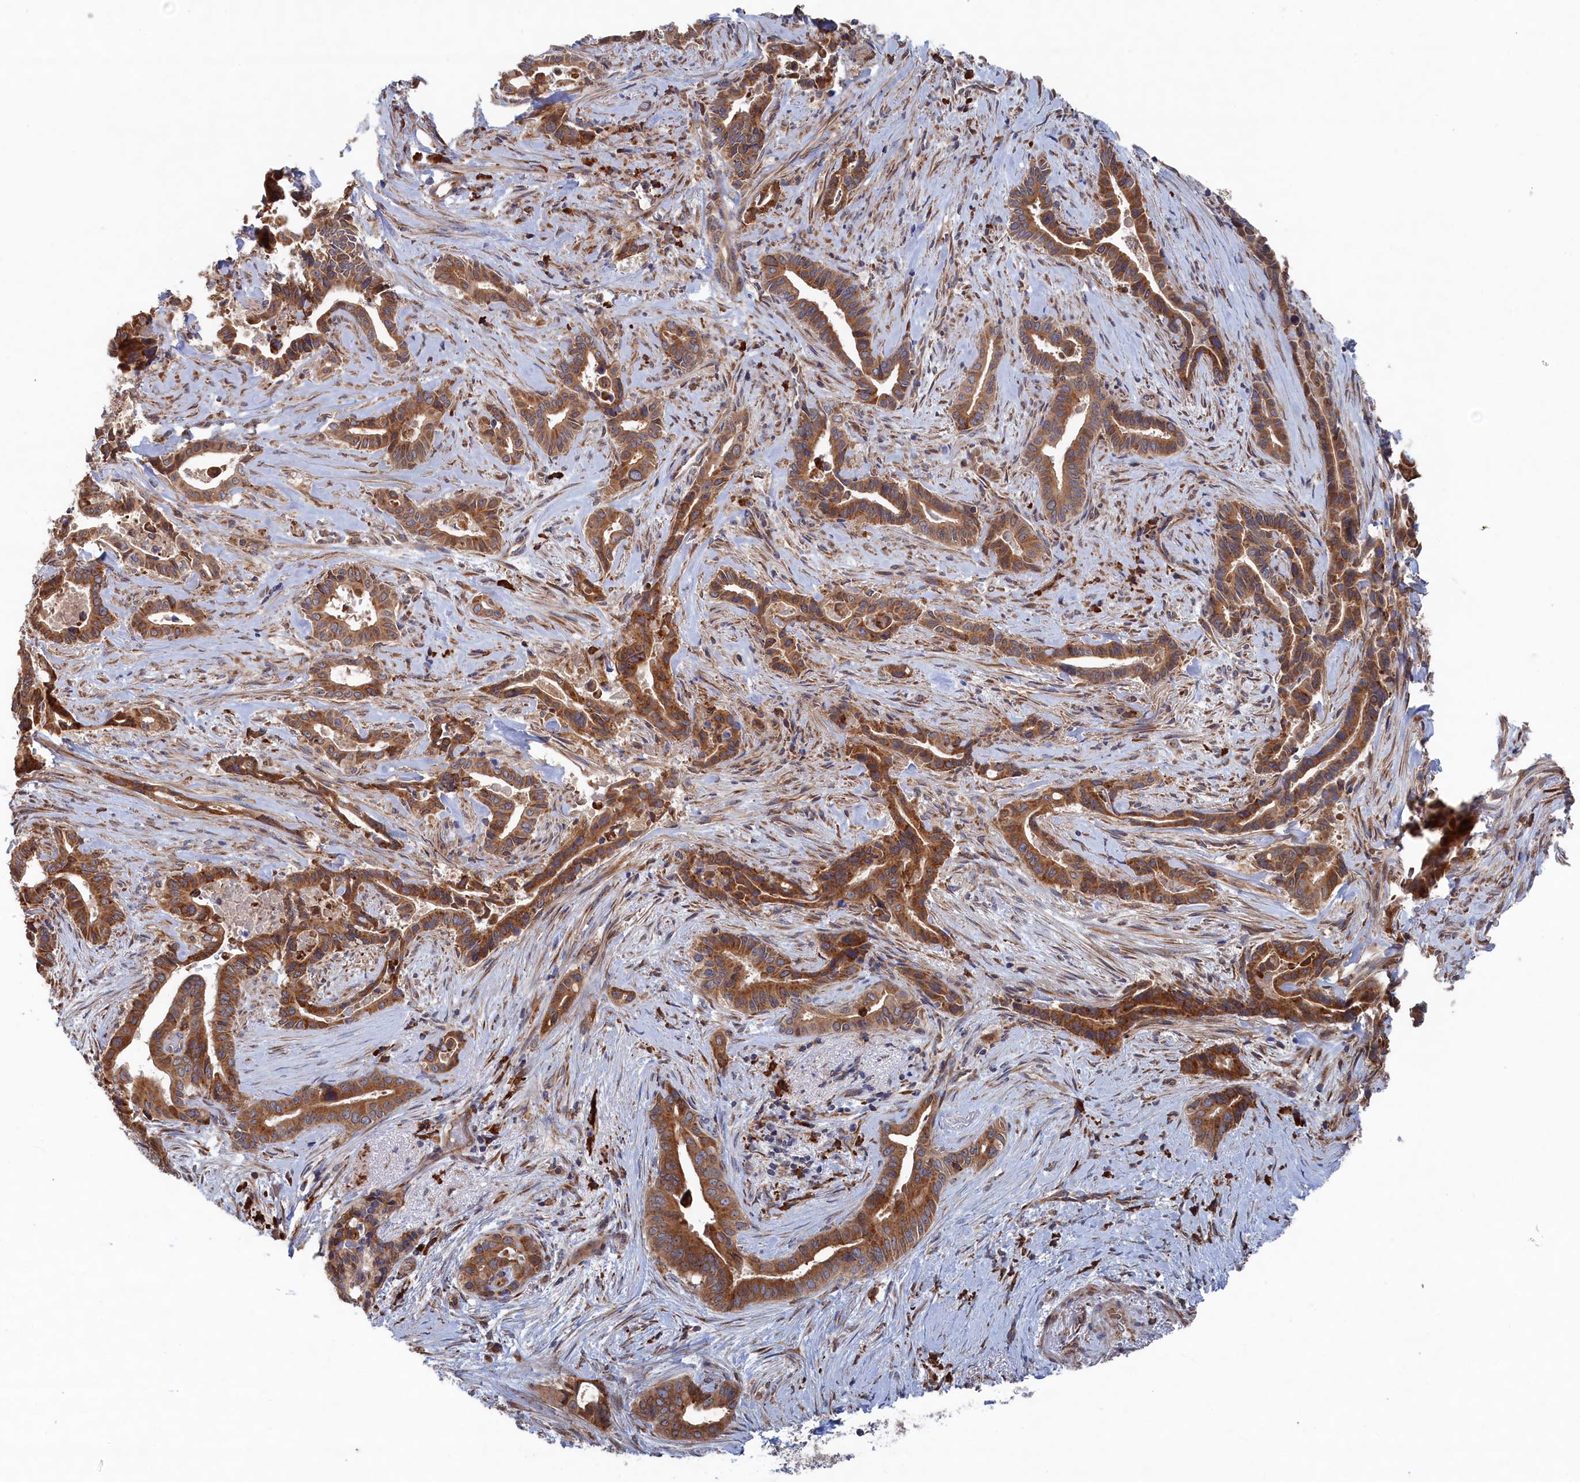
{"staining": {"intensity": "moderate", "quantity": ">75%", "location": "cytoplasmic/membranous"}, "tissue": "pancreatic cancer", "cell_type": "Tumor cells", "image_type": "cancer", "snomed": [{"axis": "morphology", "description": "Adenocarcinoma, NOS"}, {"axis": "topography", "description": "Pancreas"}], "caption": "Pancreatic cancer (adenocarcinoma) stained with a brown dye exhibits moderate cytoplasmic/membranous positive positivity in approximately >75% of tumor cells.", "gene": "BPIFB6", "patient": {"sex": "female", "age": 77}}